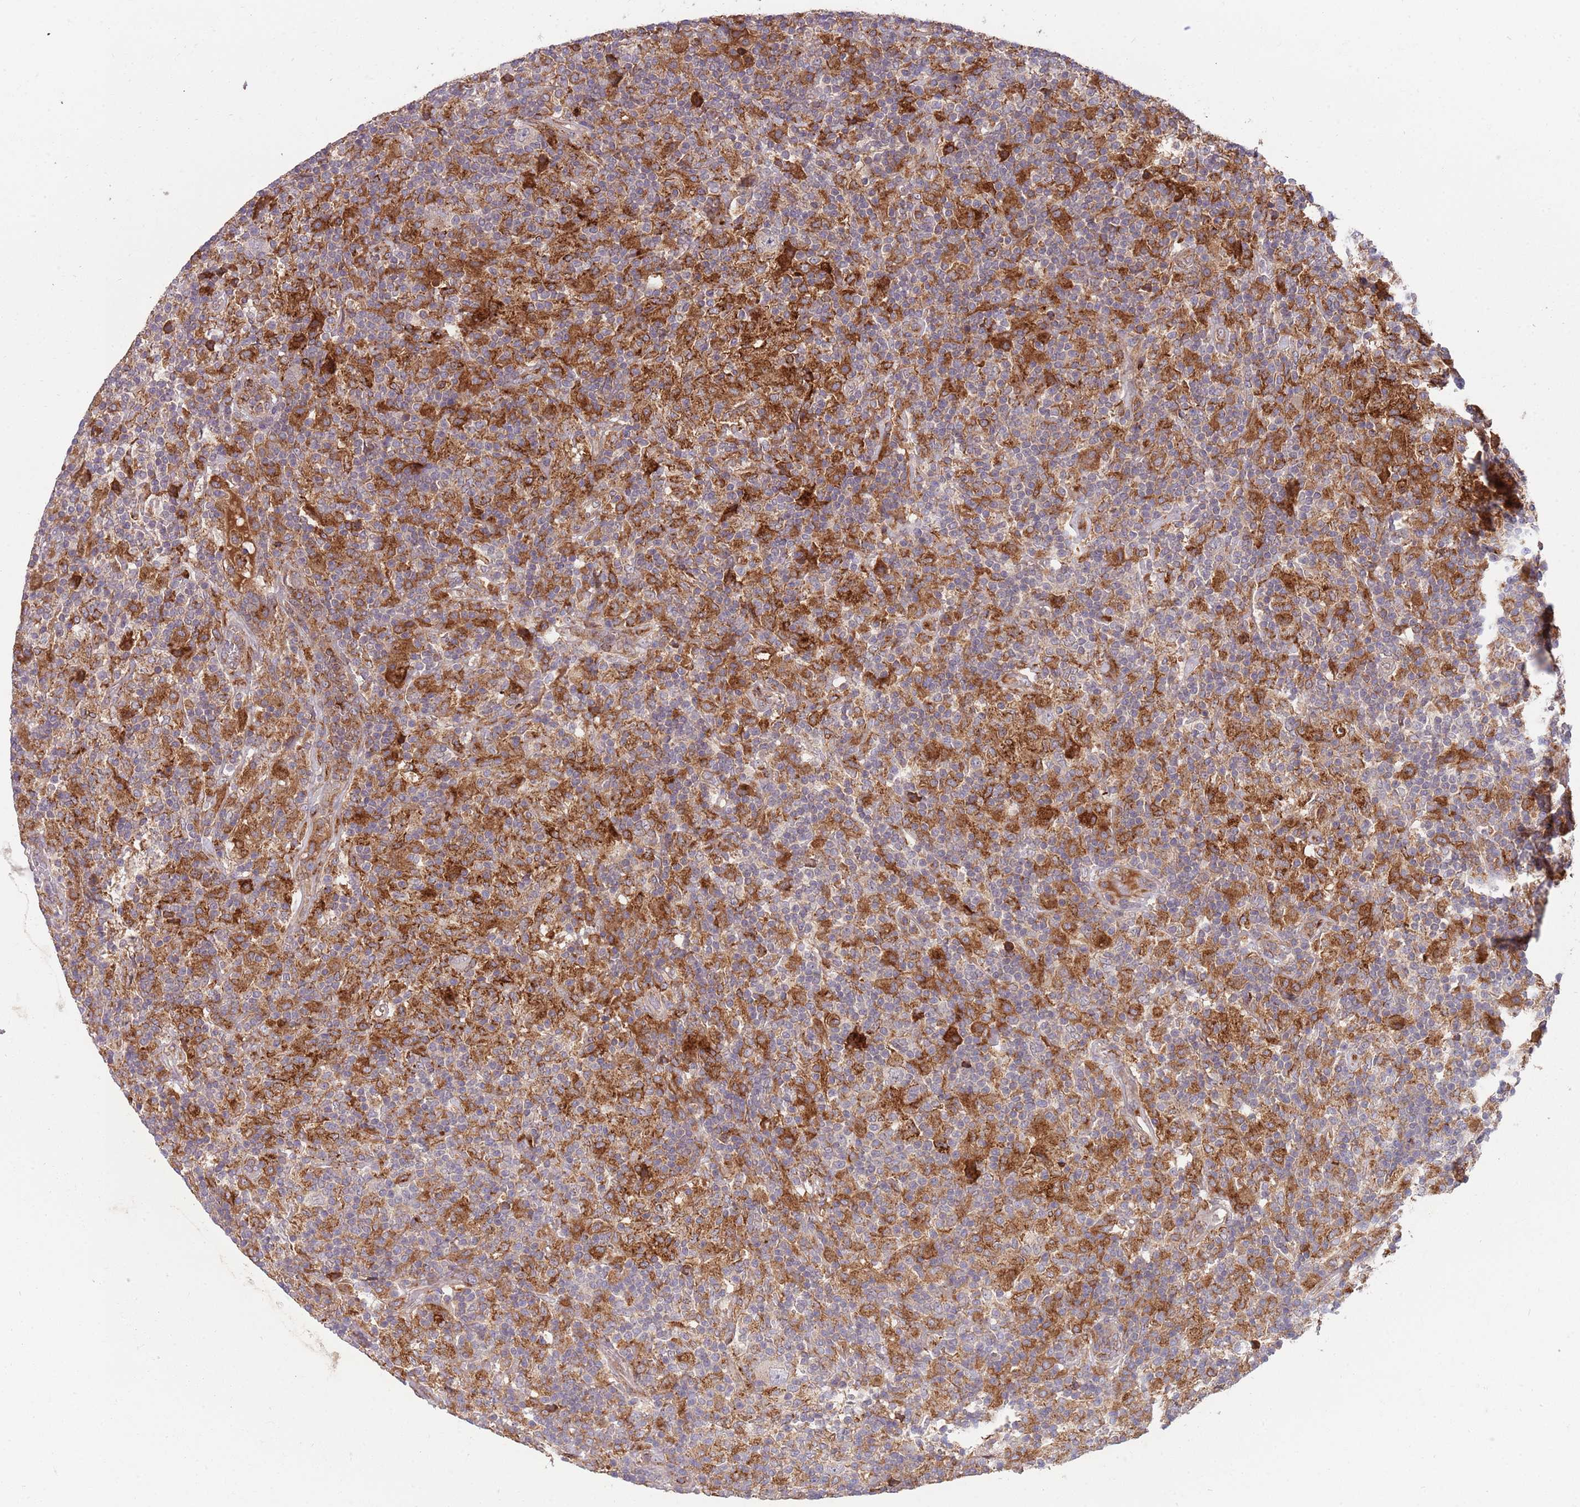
{"staining": {"intensity": "strong", "quantity": "25%-75%", "location": "cytoplasmic/membranous"}, "tissue": "lymphoma", "cell_type": "Tumor cells", "image_type": "cancer", "snomed": [{"axis": "morphology", "description": "Hodgkin's disease, NOS"}, {"axis": "topography", "description": "Lymph node"}], "caption": "Hodgkin's disease was stained to show a protein in brown. There is high levels of strong cytoplasmic/membranous staining in approximately 25%-75% of tumor cells.", "gene": "BTBD7", "patient": {"sex": "male", "age": 70}}